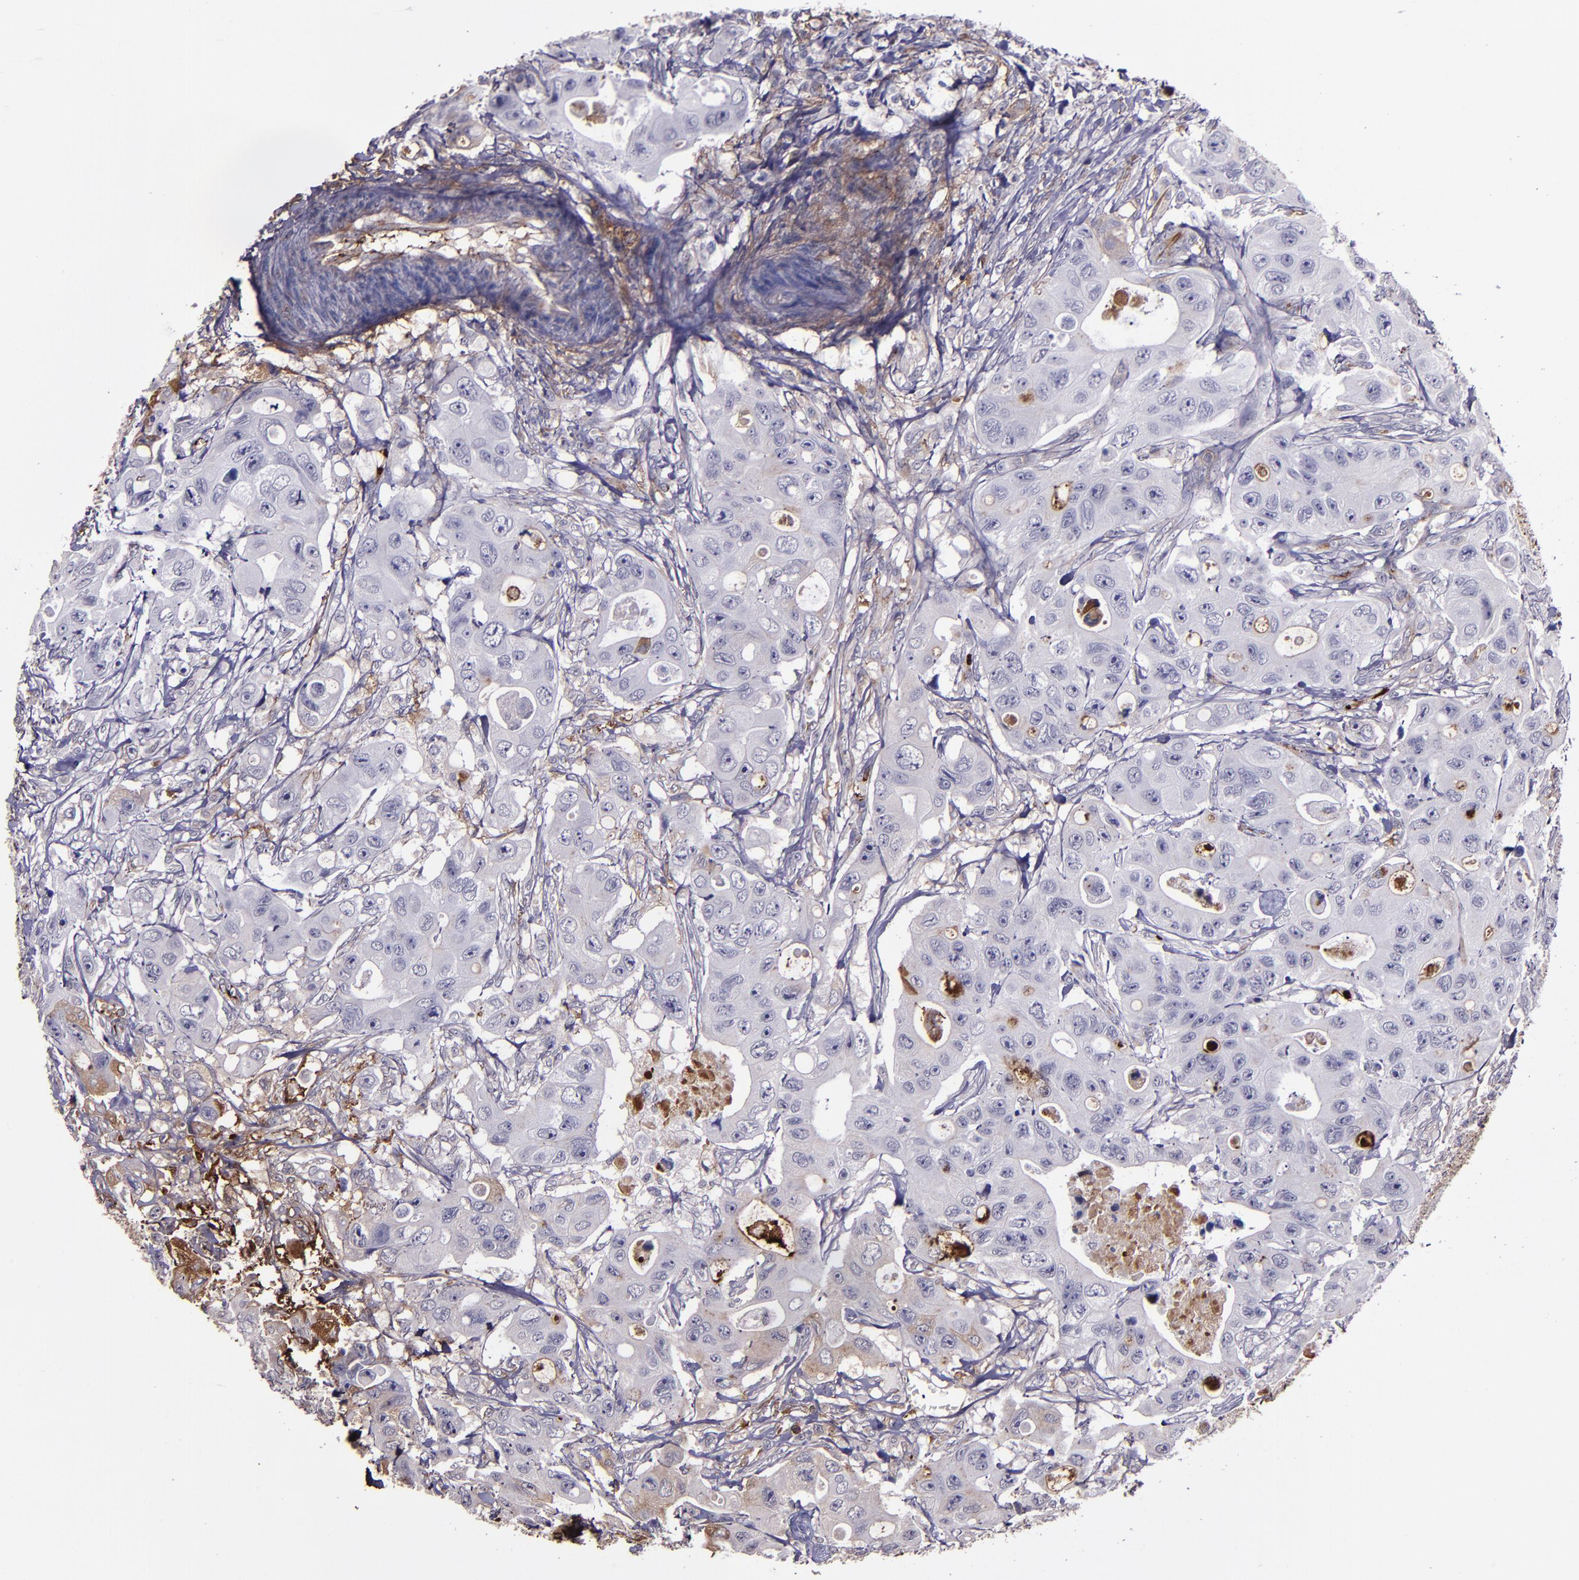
{"staining": {"intensity": "moderate", "quantity": "<25%", "location": "cytoplasmic/membranous"}, "tissue": "colorectal cancer", "cell_type": "Tumor cells", "image_type": "cancer", "snomed": [{"axis": "morphology", "description": "Adenocarcinoma, NOS"}, {"axis": "topography", "description": "Colon"}], "caption": "High-power microscopy captured an IHC micrograph of colorectal cancer, revealing moderate cytoplasmic/membranous staining in approximately <25% of tumor cells.", "gene": "A2M", "patient": {"sex": "female", "age": 46}}